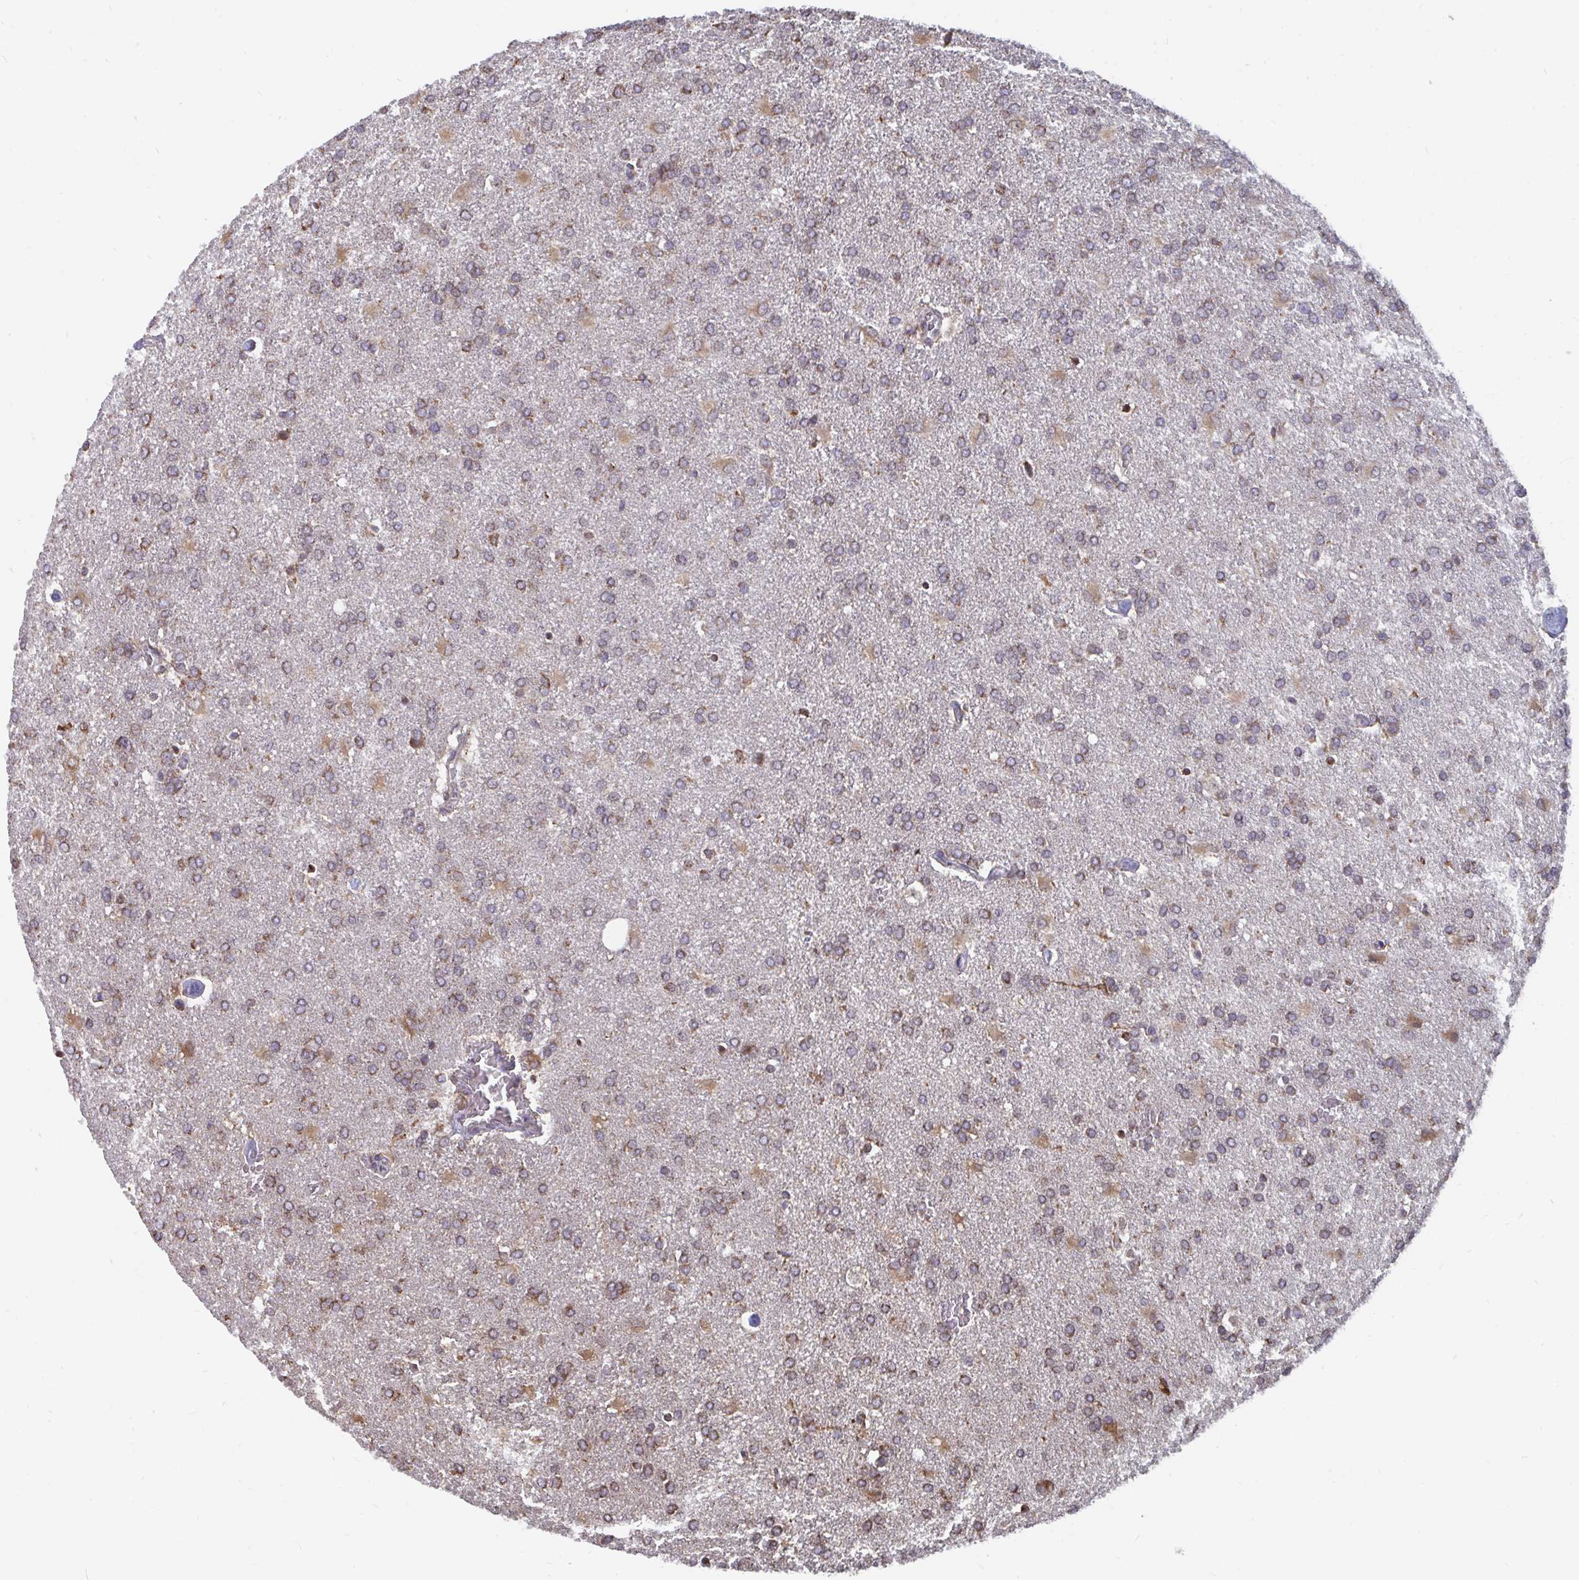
{"staining": {"intensity": "moderate", "quantity": ">75%", "location": "cytoplasmic/membranous"}, "tissue": "glioma", "cell_type": "Tumor cells", "image_type": "cancer", "snomed": [{"axis": "morphology", "description": "Glioma, malignant, High grade"}, {"axis": "topography", "description": "Brain"}], "caption": "Human malignant high-grade glioma stained with a brown dye shows moderate cytoplasmic/membranous positive staining in about >75% of tumor cells.", "gene": "ELAVL1", "patient": {"sex": "male", "age": 68}}